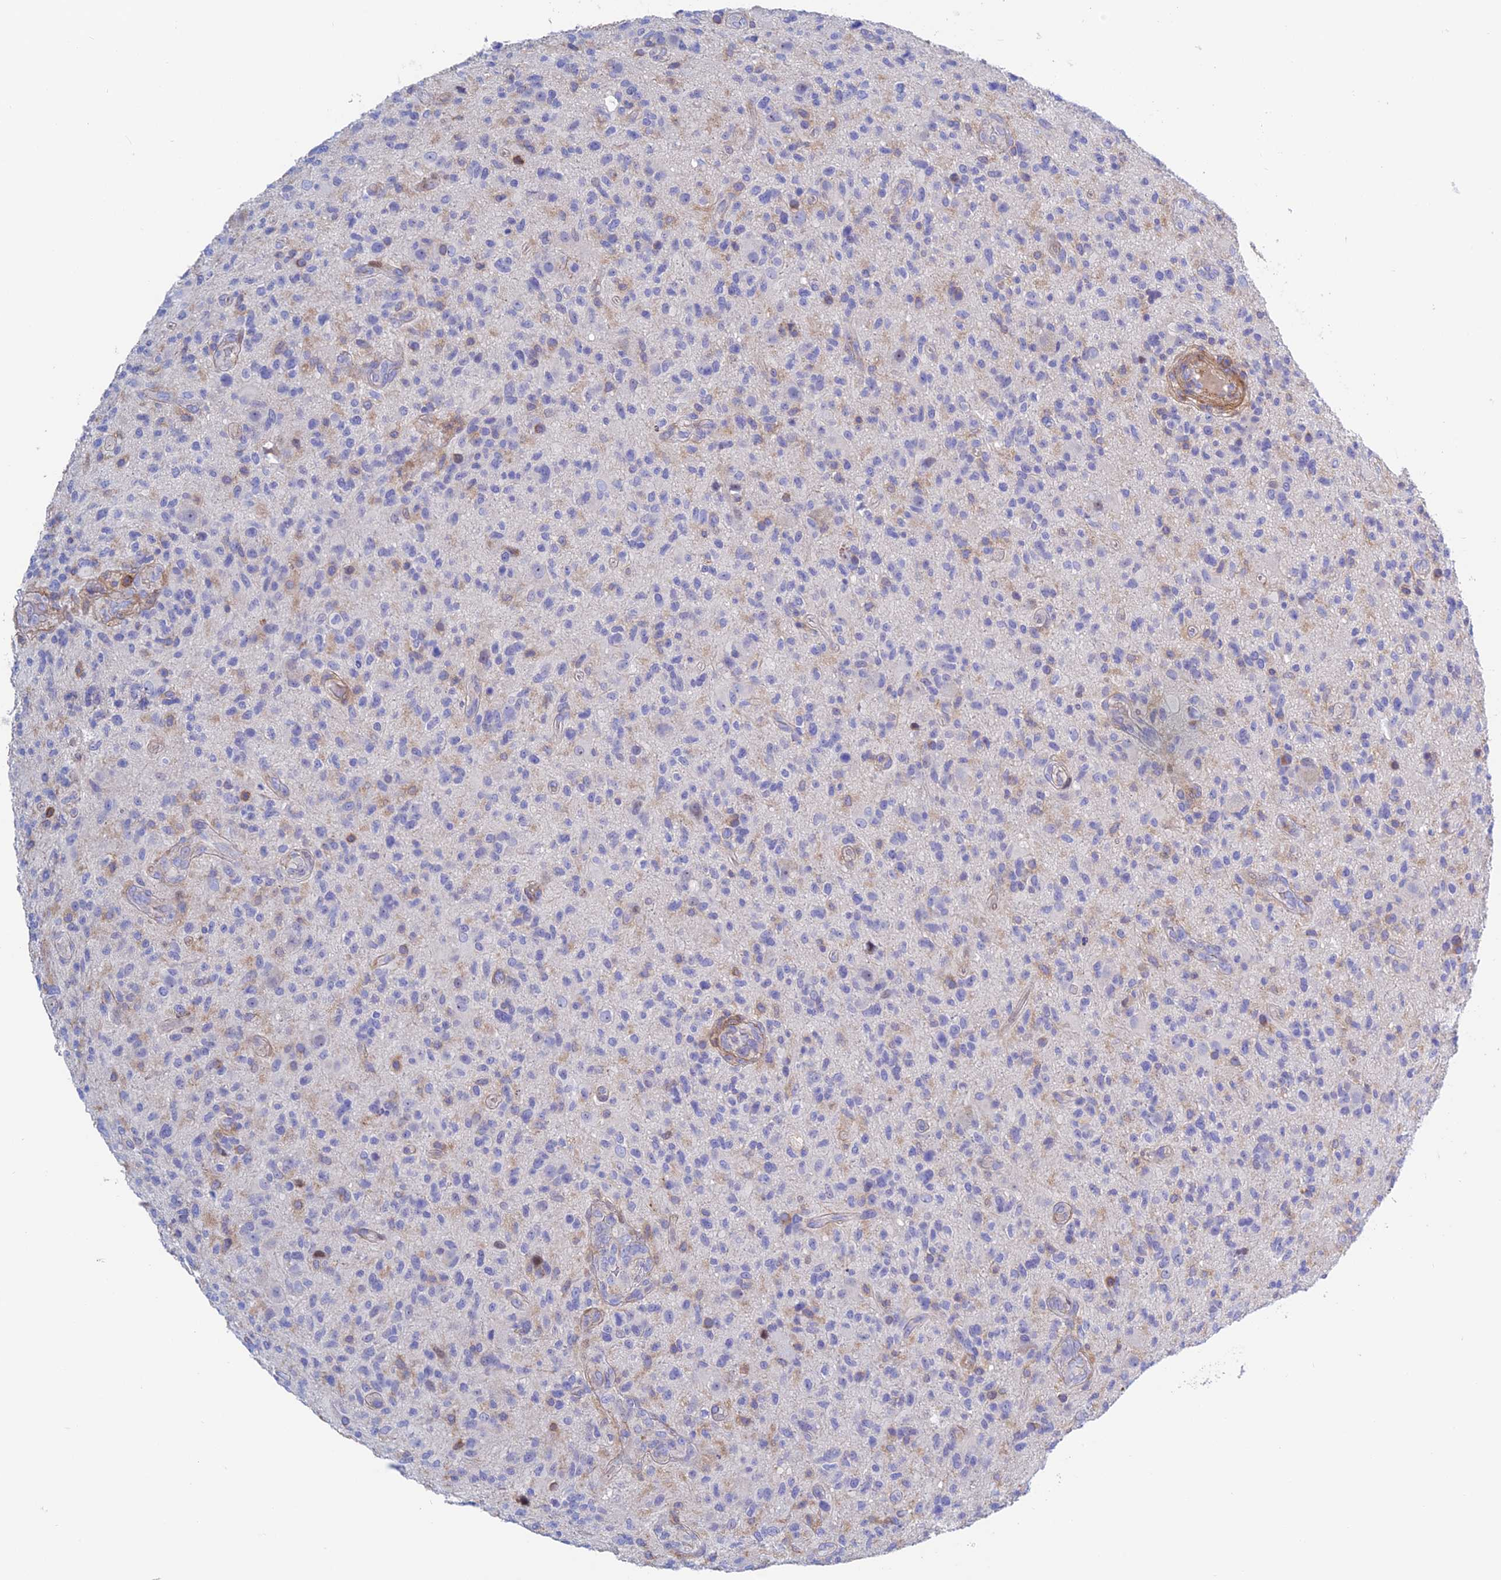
{"staining": {"intensity": "negative", "quantity": "none", "location": "none"}, "tissue": "glioma", "cell_type": "Tumor cells", "image_type": "cancer", "snomed": [{"axis": "morphology", "description": "Glioma, malignant, High grade"}, {"axis": "topography", "description": "Brain"}], "caption": "The image demonstrates no staining of tumor cells in glioma.", "gene": "PRIM1", "patient": {"sex": "male", "age": 47}}